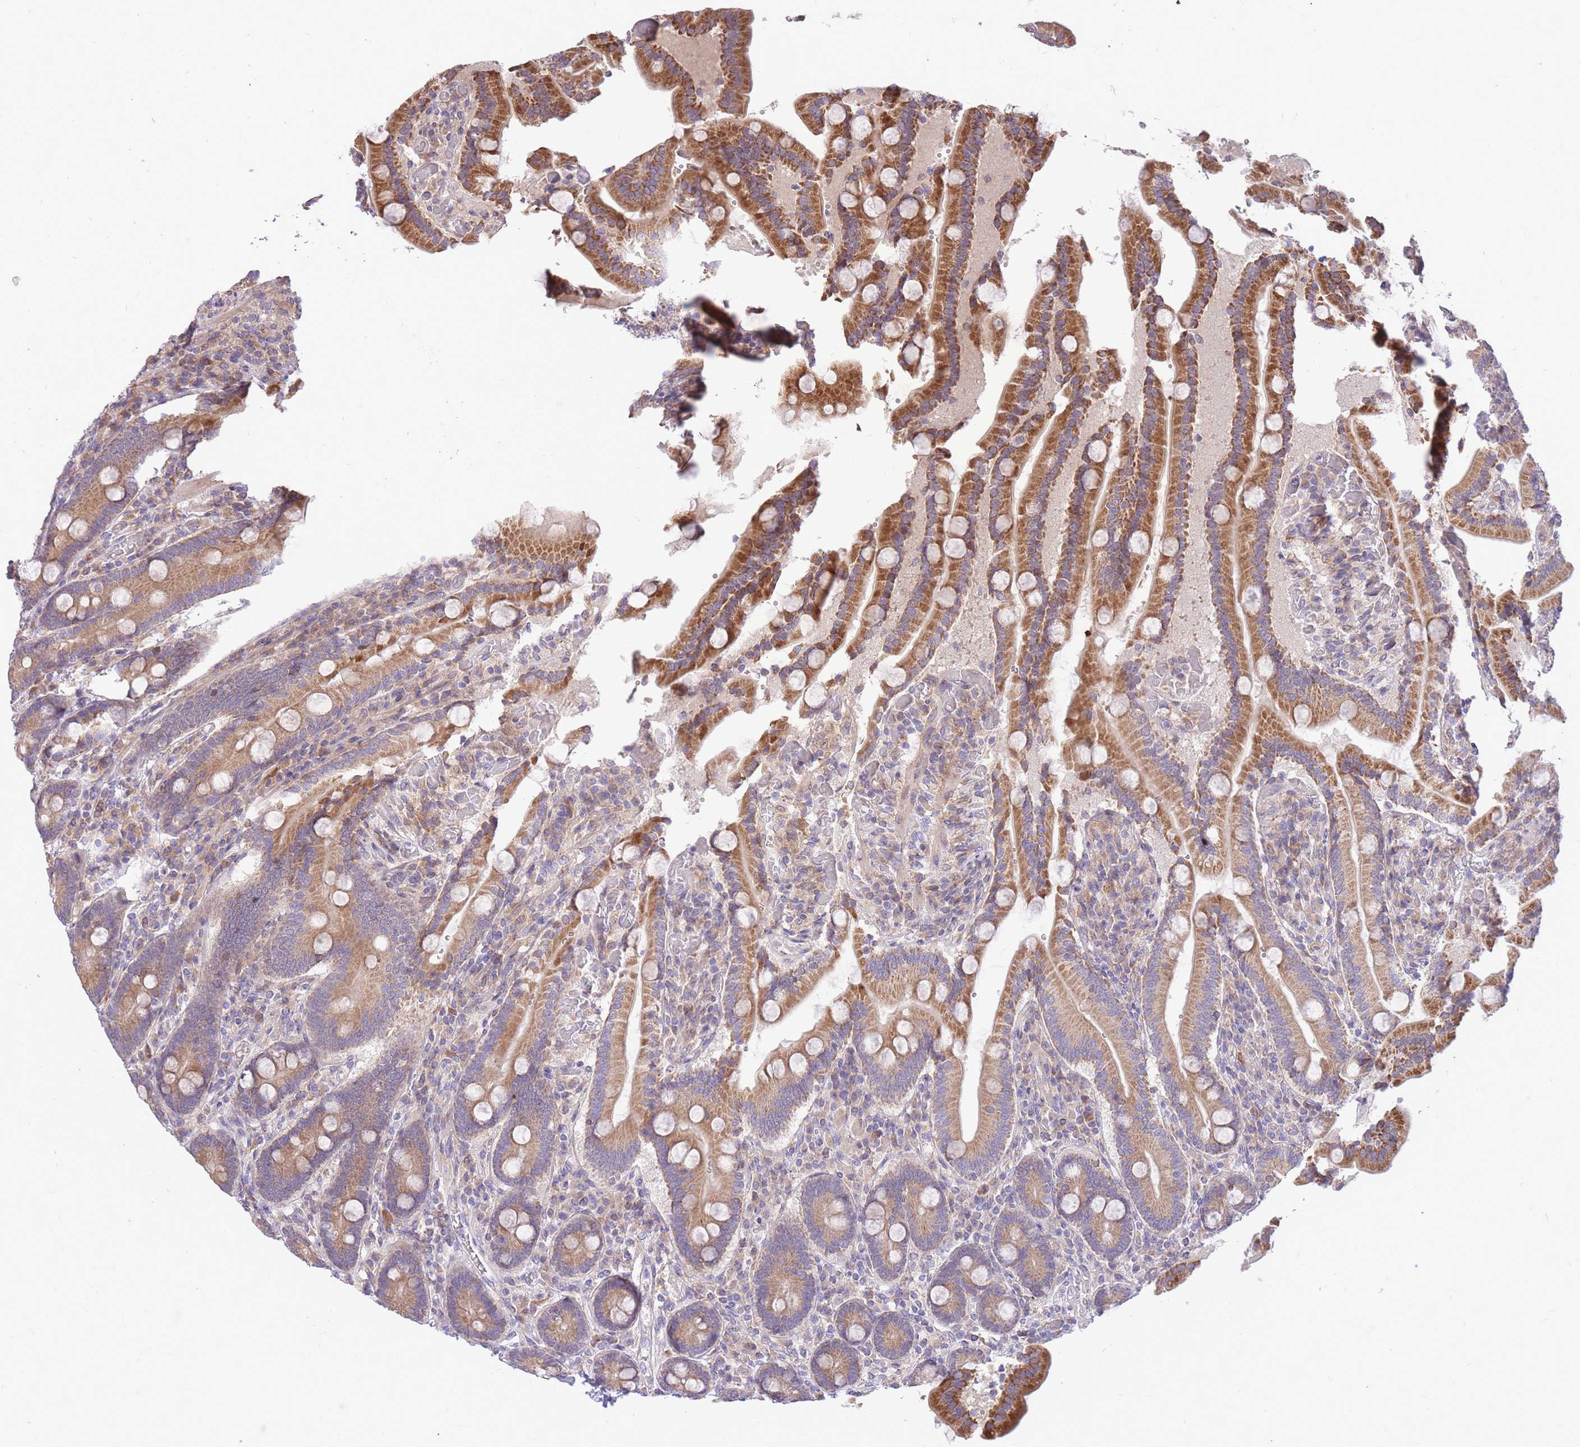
{"staining": {"intensity": "moderate", "quantity": ">75%", "location": "cytoplasmic/membranous"}, "tissue": "duodenum", "cell_type": "Glandular cells", "image_type": "normal", "snomed": [{"axis": "morphology", "description": "Normal tissue, NOS"}, {"axis": "topography", "description": "Duodenum"}], "caption": "This is an image of IHC staining of unremarkable duodenum, which shows moderate positivity in the cytoplasmic/membranous of glandular cells.", "gene": "TOPAZ1", "patient": {"sex": "female", "age": 62}}